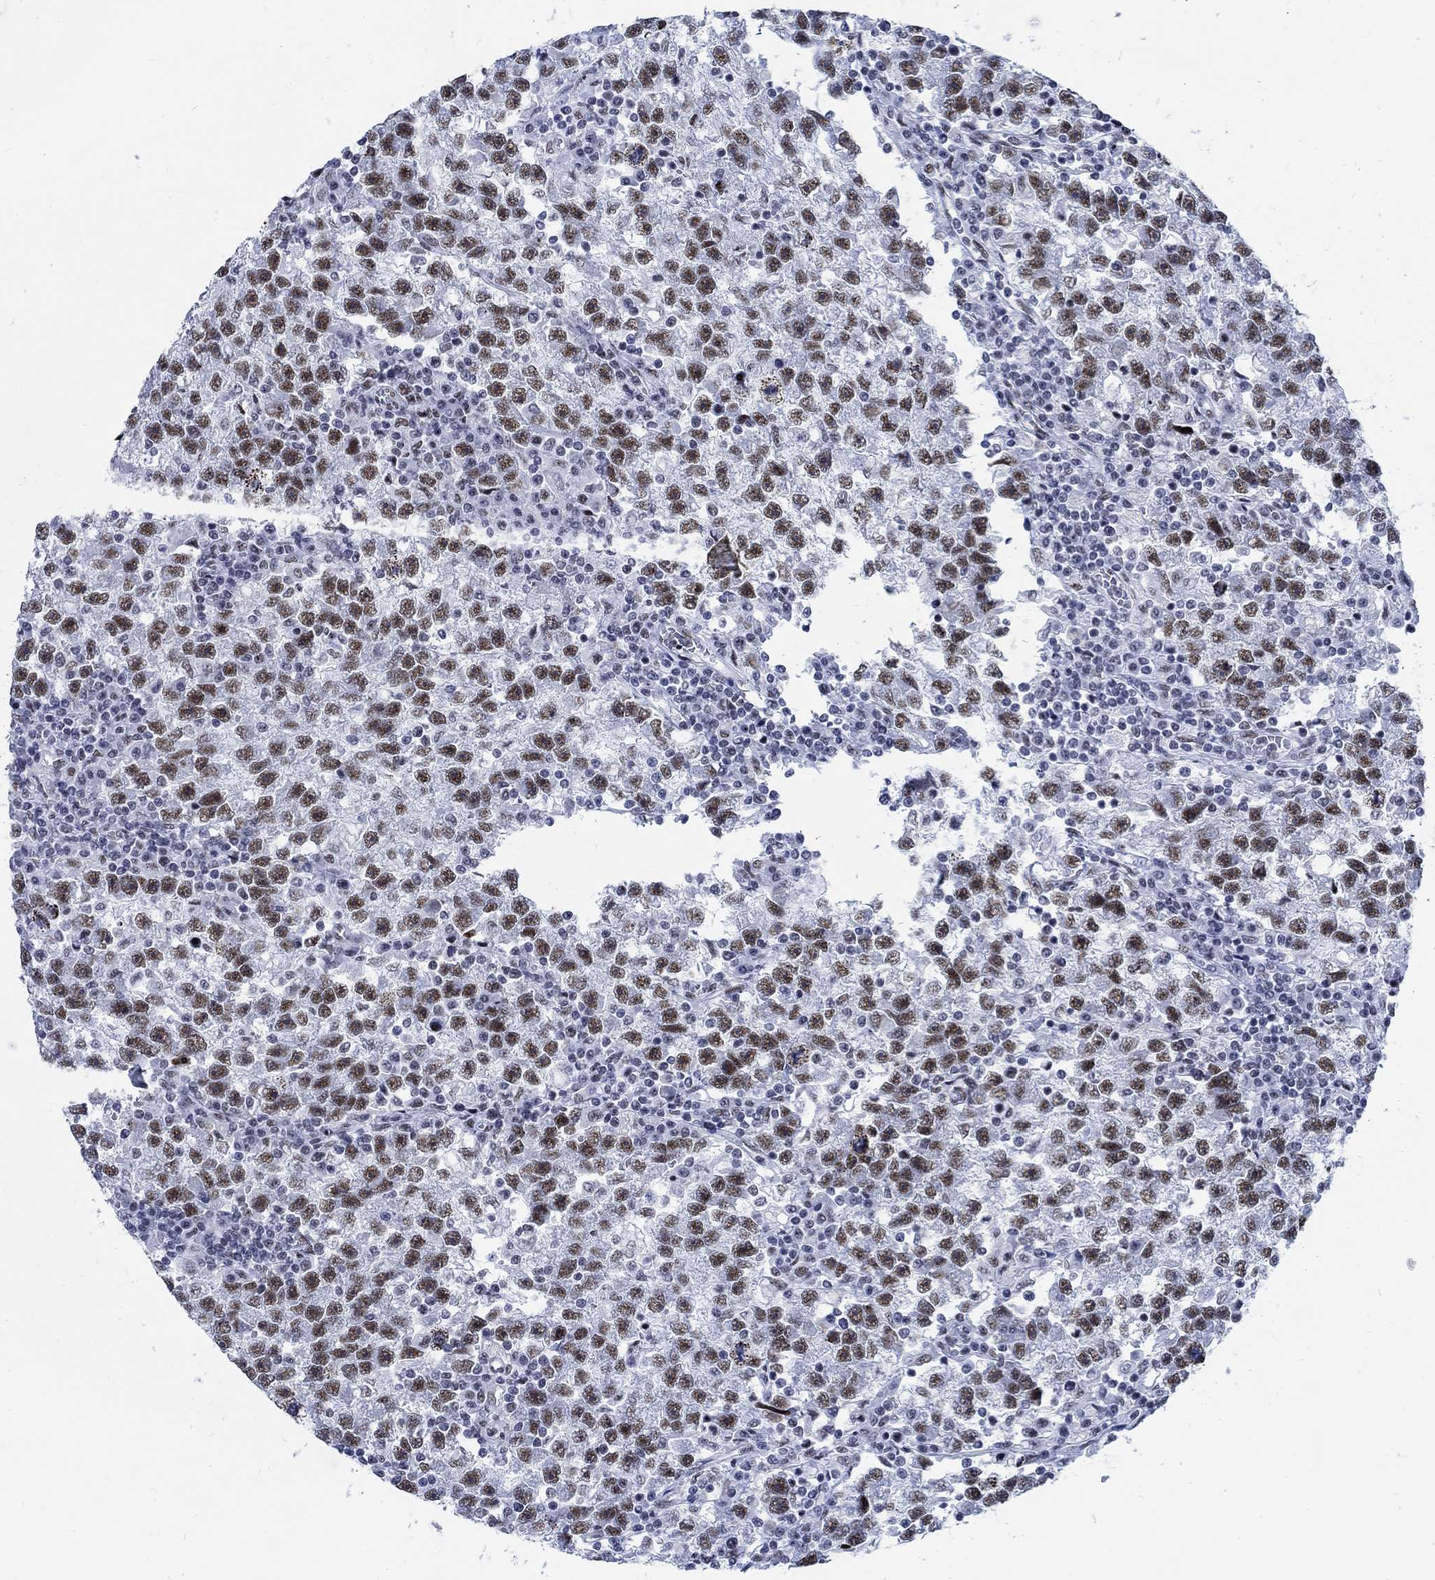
{"staining": {"intensity": "moderate", "quantity": ">75%", "location": "nuclear"}, "tissue": "testis cancer", "cell_type": "Tumor cells", "image_type": "cancer", "snomed": [{"axis": "morphology", "description": "Seminoma, NOS"}, {"axis": "topography", "description": "Testis"}], "caption": "High-power microscopy captured an IHC histopathology image of testis seminoma, revealing moderate nuclear staining in approximately >75% of tumor cells.", "gene": "DLK1", "patient": {"sex": "male", "age": 47}}